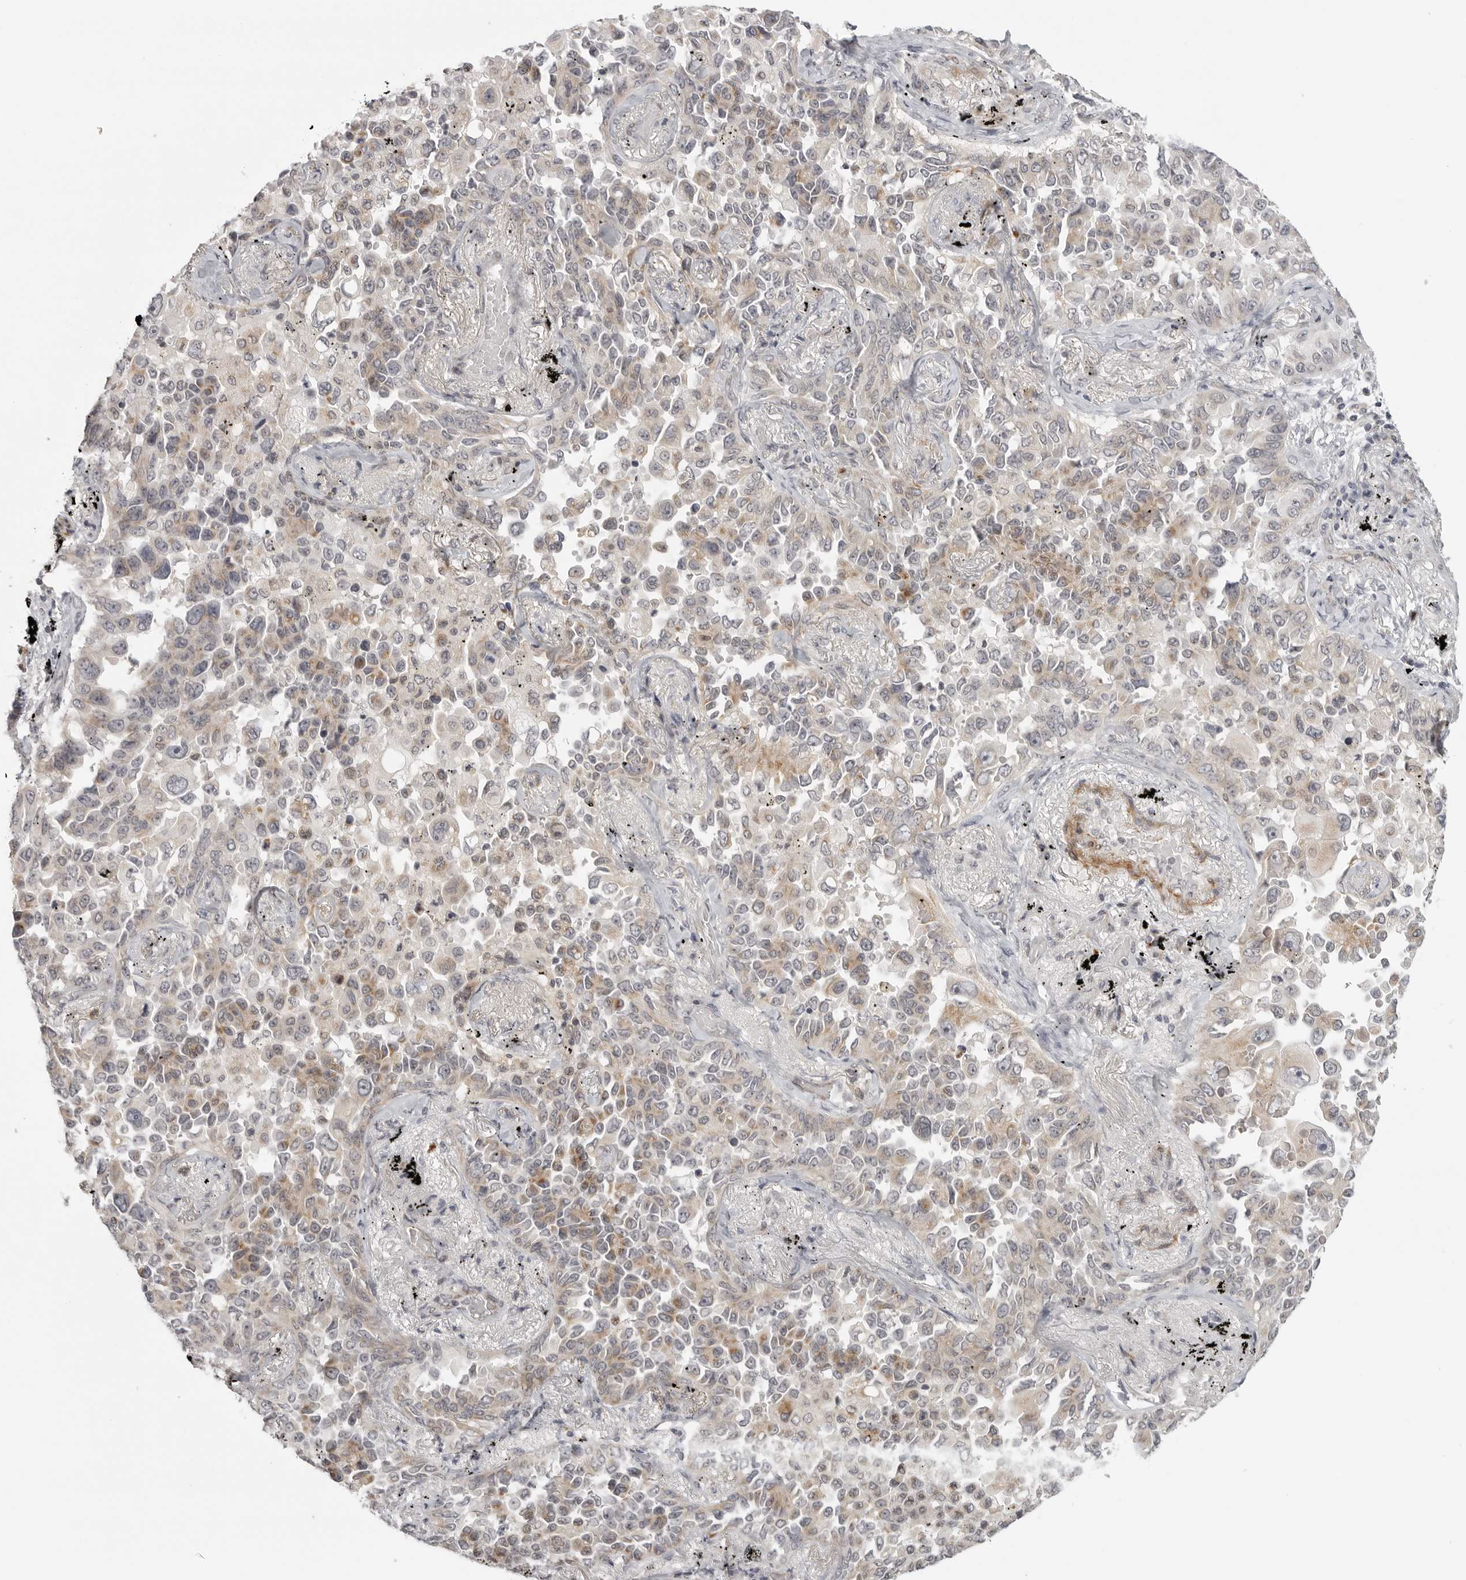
{"staining": {"intensity": "moderate", "quantity": "25%-75%", "location": "cytoplasmic/membranous"}, "tissue": "lung cancer", "cell_type": "Tumor cells", "image_type": "cancer", "snomed": [{"axis": "morphology", "description": "Adenocarcinoma, NOS"}, {"axis": "topography", "description": "Lung"}], "caption": "Immunohistochemistry staining of lung adenocarcinoma, which demonstrates medium levels of moderate cytoplasmic/membranous expression in about 25%-75% of tumor cells indicating moderate cytoplasmic/membranous protein positivity. The staining was performed using DAB (brown) for protein detection and nuclei were counterstained in hematoxylin (blue).", "gene": "TUT4", "patient": {"sex": "female", "age": 67}}